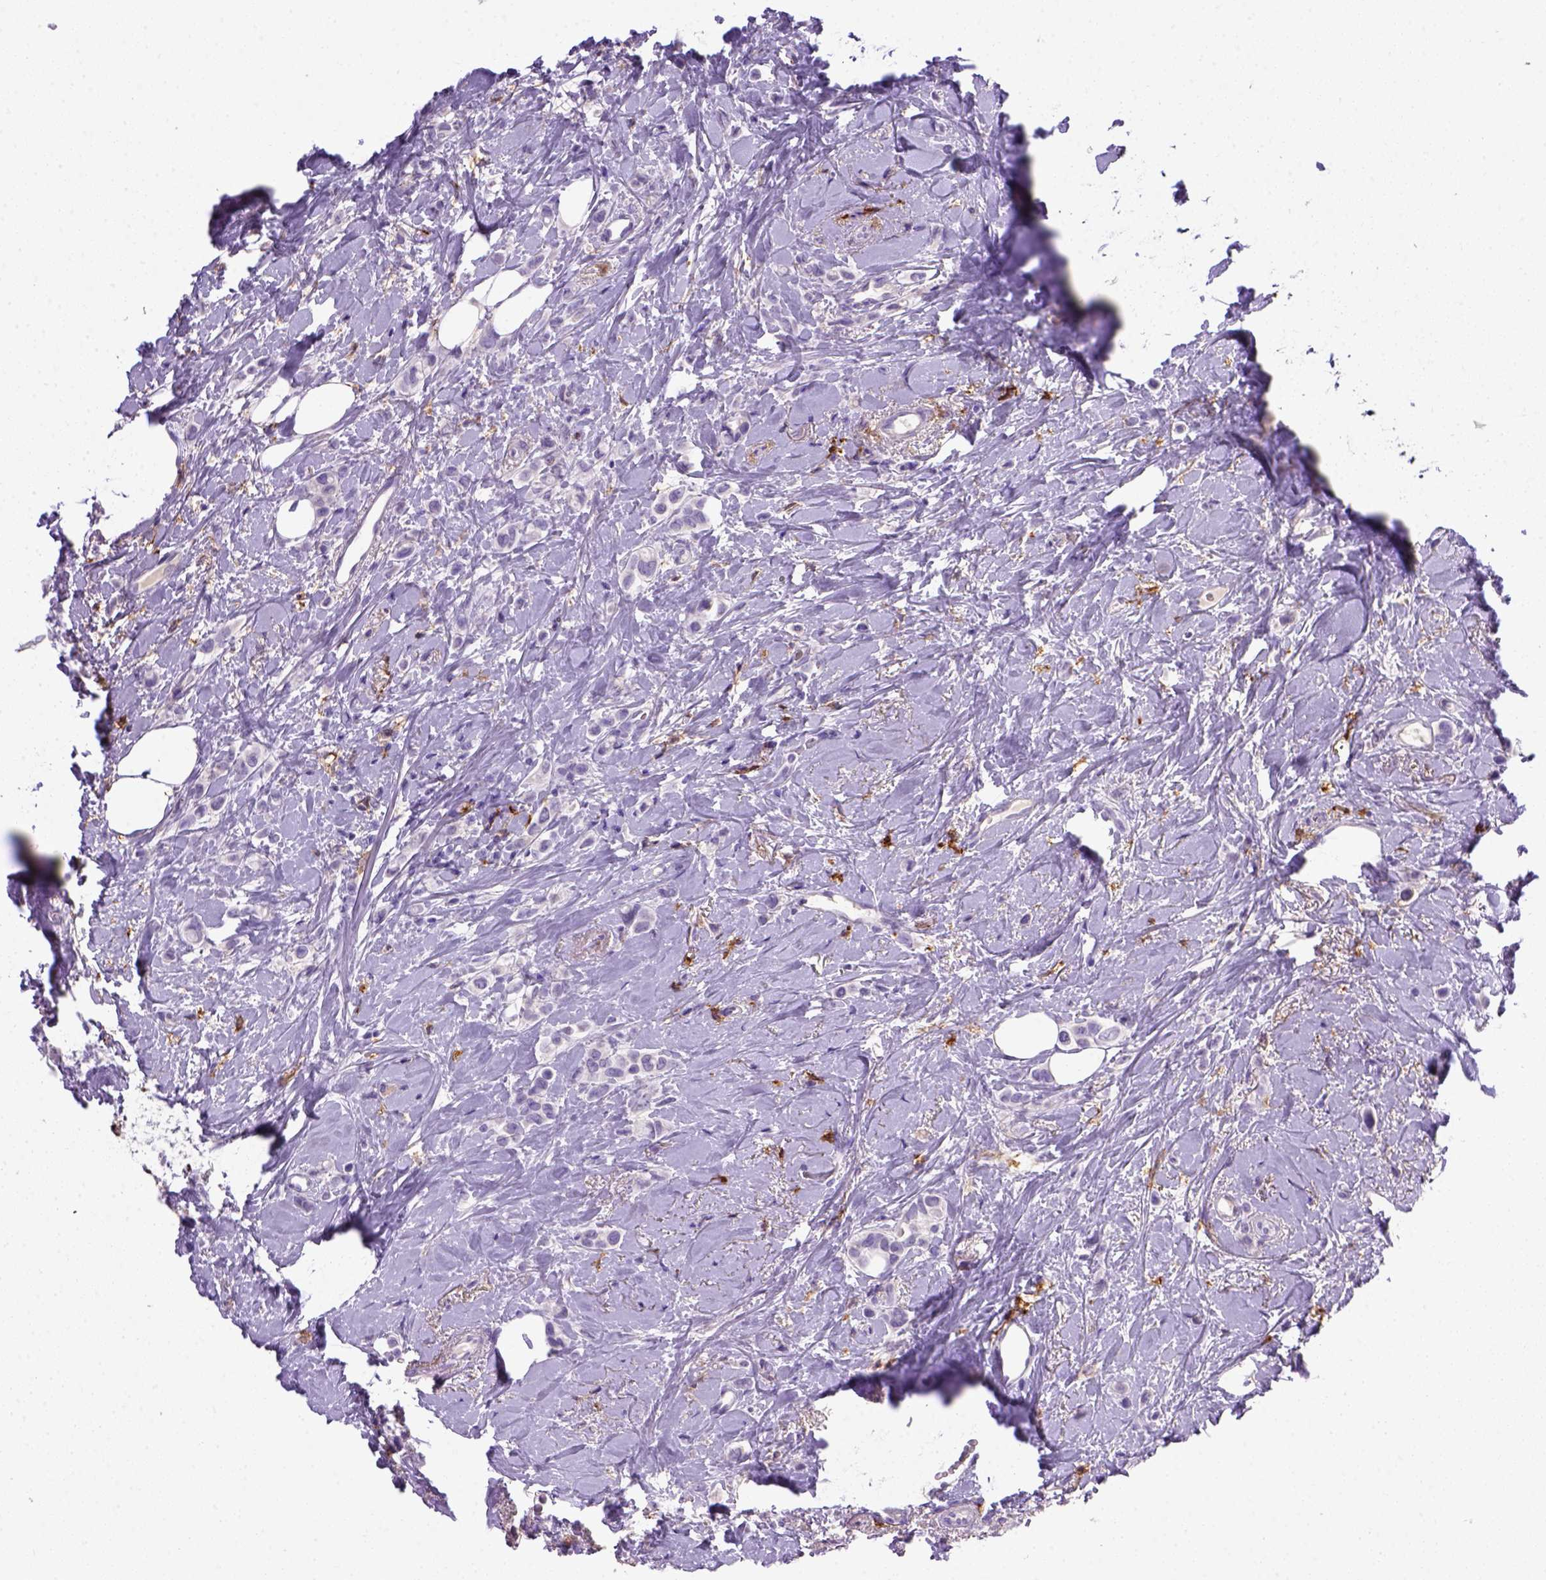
{"staining": {"intensity": "negative", "quantity": "none", "location": "none"}, "tissue": "breast cancer", "cell_type": "Tumor cells", "image_type": "cancer", "snomed": [{"axis": "morphology", "description": "Lobular carcinoma"}, {"axis": "topography", "description": "Breast"}], "caption": "The IHC image has no significant expression in tumor cells of lobular carcinoma (breast) tissue.", "gene": "CD14", "patient": {"sex": "female", "age": 66}}